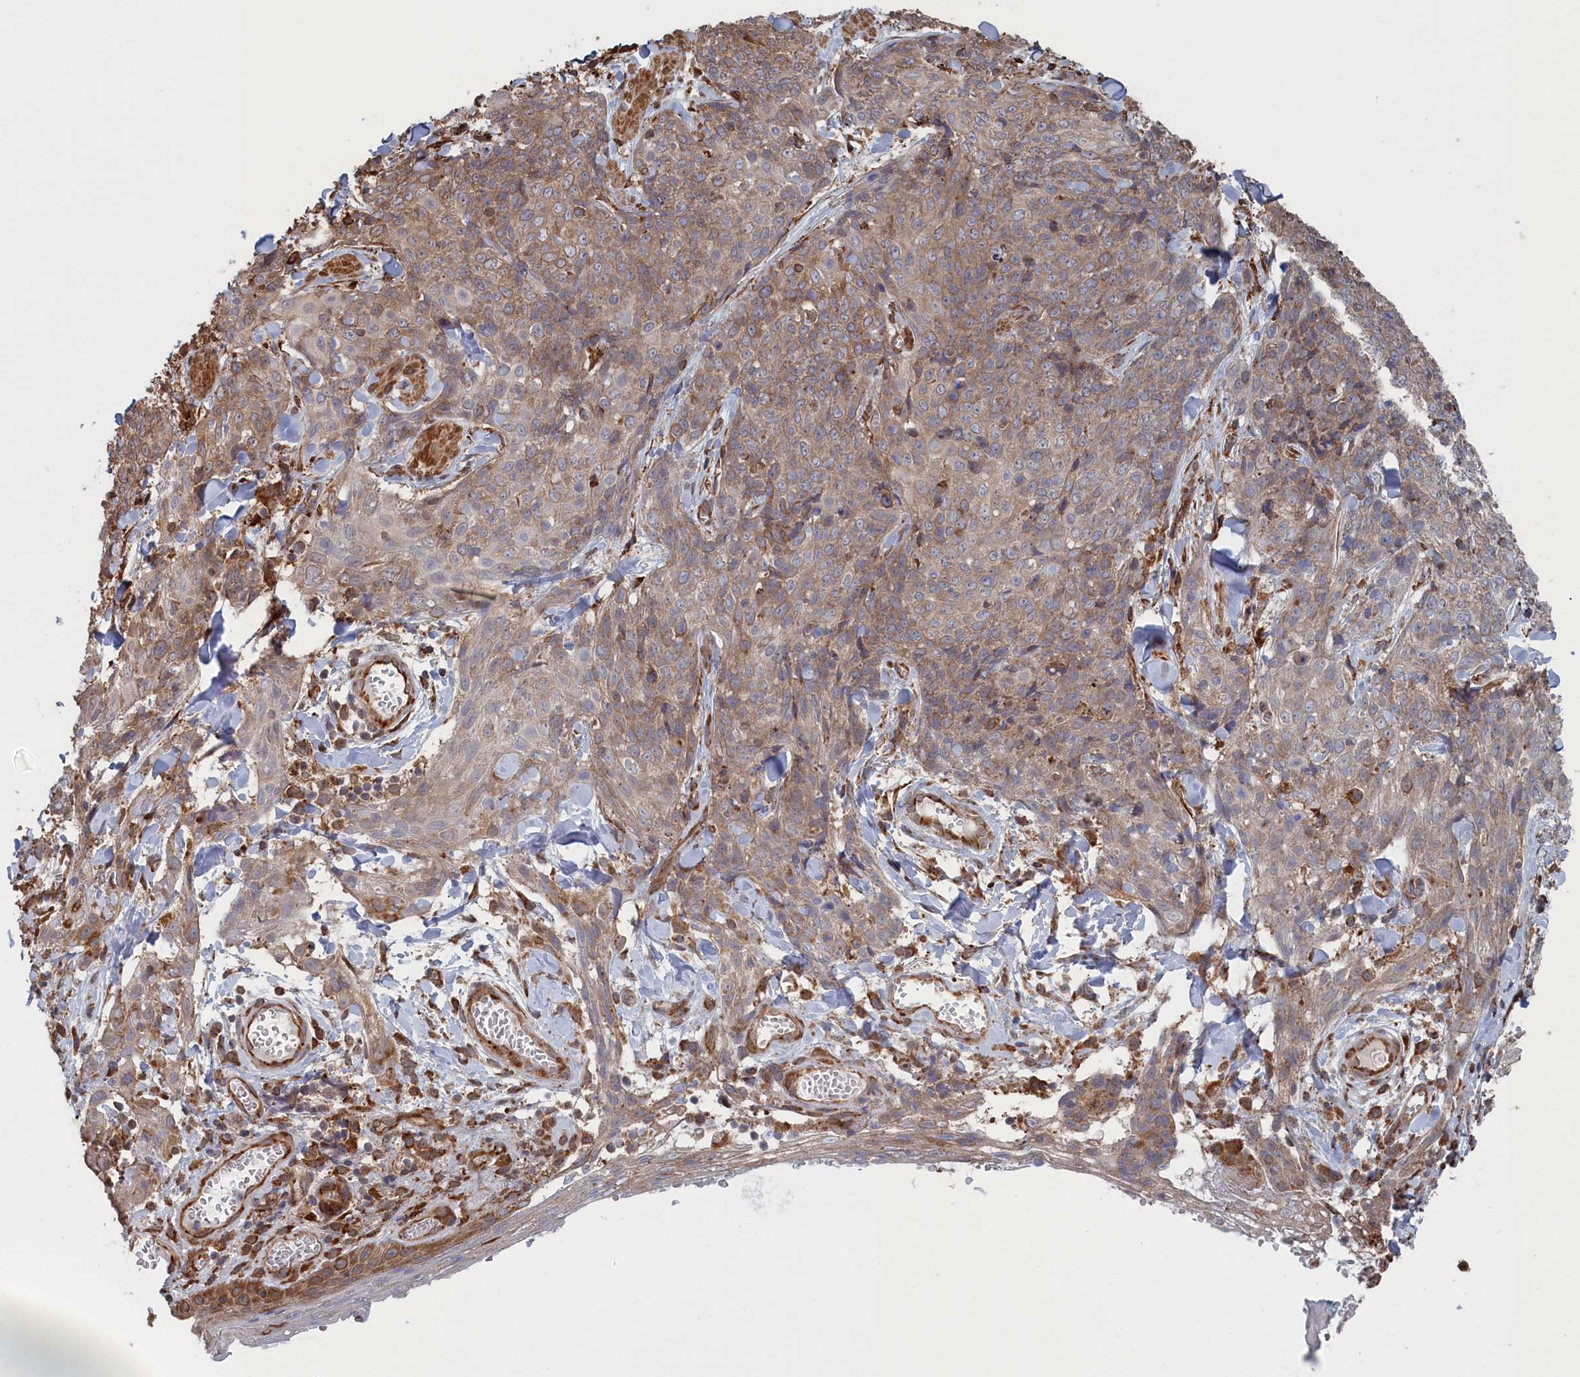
{"staining": {"intensity": "weak", "quantity": ">75%", "location": "cytoplasmic/membranous"}, "tissue": "skin cancer", "cell_type": "Tumor cells", "image_type": "cancer", "snomed": [{"axis": "morphology", "description": "Squamous cell carcinoma, NOS"}, {"axis": "topography", "description": "Skin"}, {"axis": "topography", "description": "Vulva"}], "caption": "The immunohistochemical stain labels weak cytoplasmic/membranous staining in tumor cells of skin squamous cell carcinoma tissue.", "gene": "BPIFB6", "patient": {"sex": "female", "age": 85}}